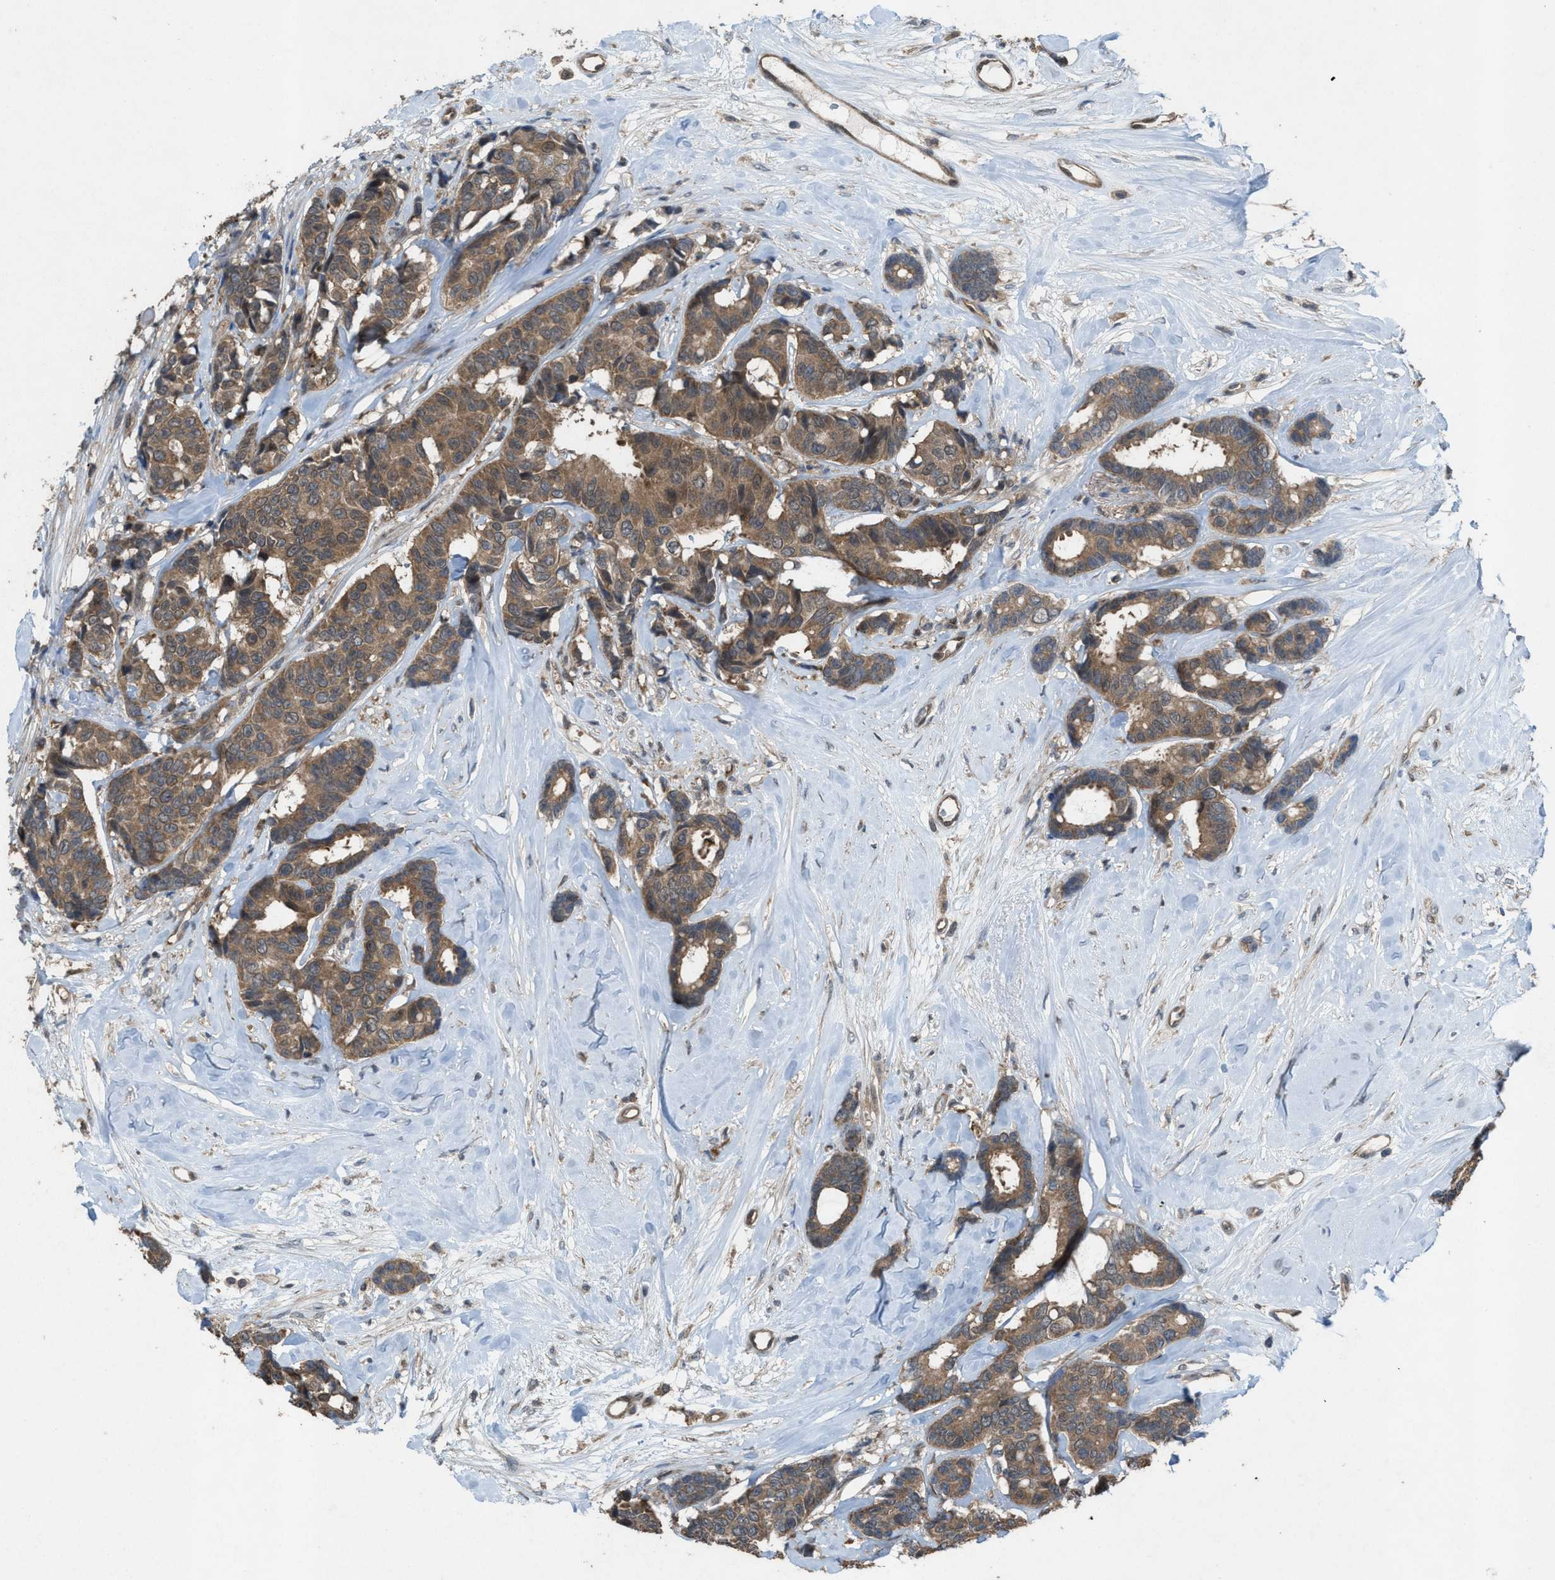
{"staining": {"intensity": "moderate", "quantity": ">75%", "location": "cytoplasmic/membranous"}, "tissue": "breast cancer", "cell_type": "Tumor cells", "image_type": "cancer", "snomed": [{"axis": "morphology", "description": "Duct carcinoma"}, {"axis": "topography", "description": "Breast"}], "caption": "IHC of breast cancer displays medium levels of moderate cytoplasmic/membranous staining in approximately >75% of tumor cells.", "gene": "PLAA", "patient": {"sex": "female", "age": 87}}